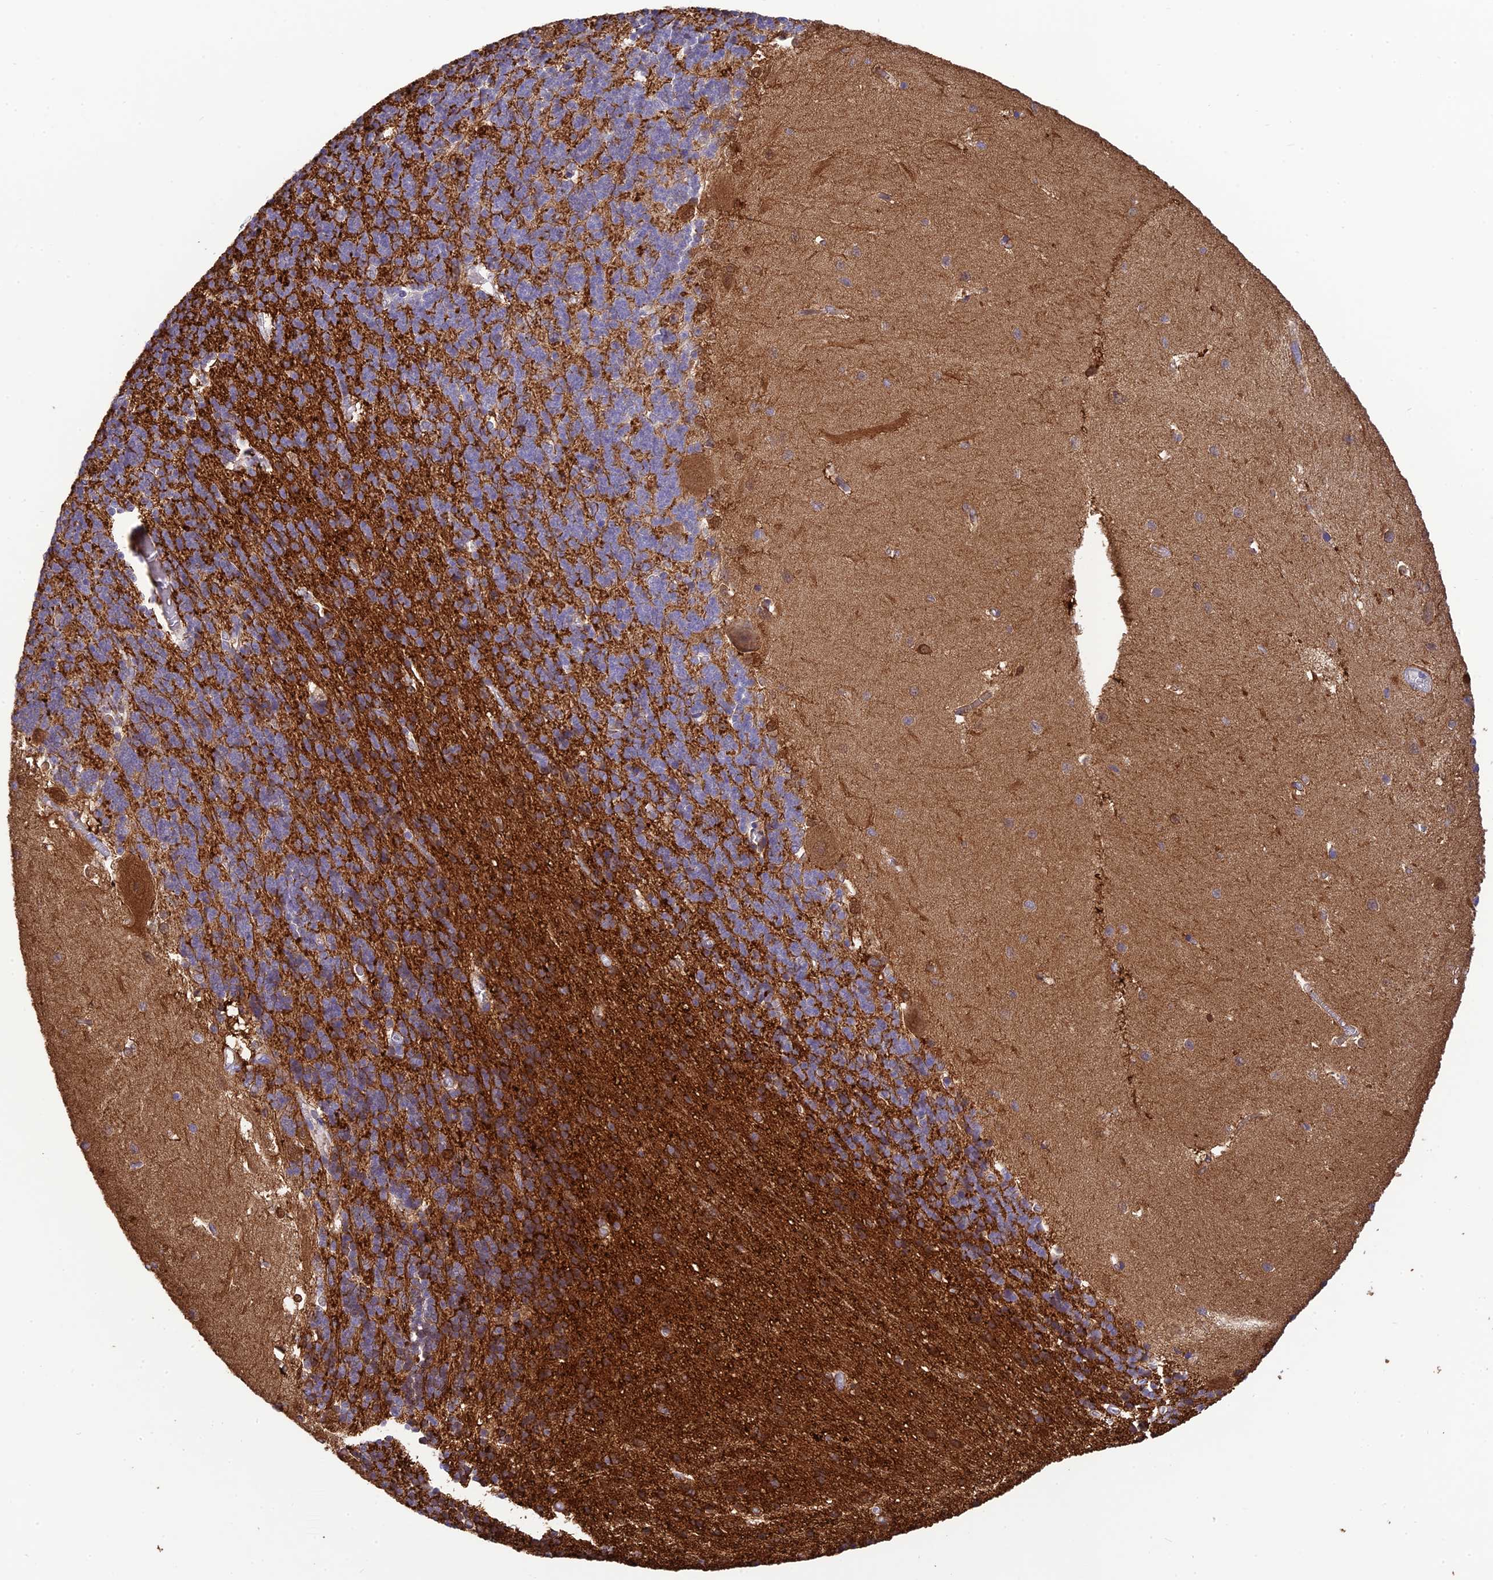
{"staining": {"intensity": "moderate", "quantity": "<25%", "location": "cytoplasmic/membranous"}, "tissue": "cerebellum", "cell_type": "Cells in granular layer", "image_type": "normal", "snomed": [{"axis": "morphology", "description": "Normal tissue, NOS"}, {"axis": "topography", "description": "Cerebellum"}], "caption": "Immunohistochemistry micrograph of unremarkable human cerebellum stained for a protein (brown), which demonstrates low levels of moderate cytoplasmic/membranous expression in approximately <25% of cells in granular layer.", "gene": "XPO7", "patient": {"sex": "male", "age": 37}}